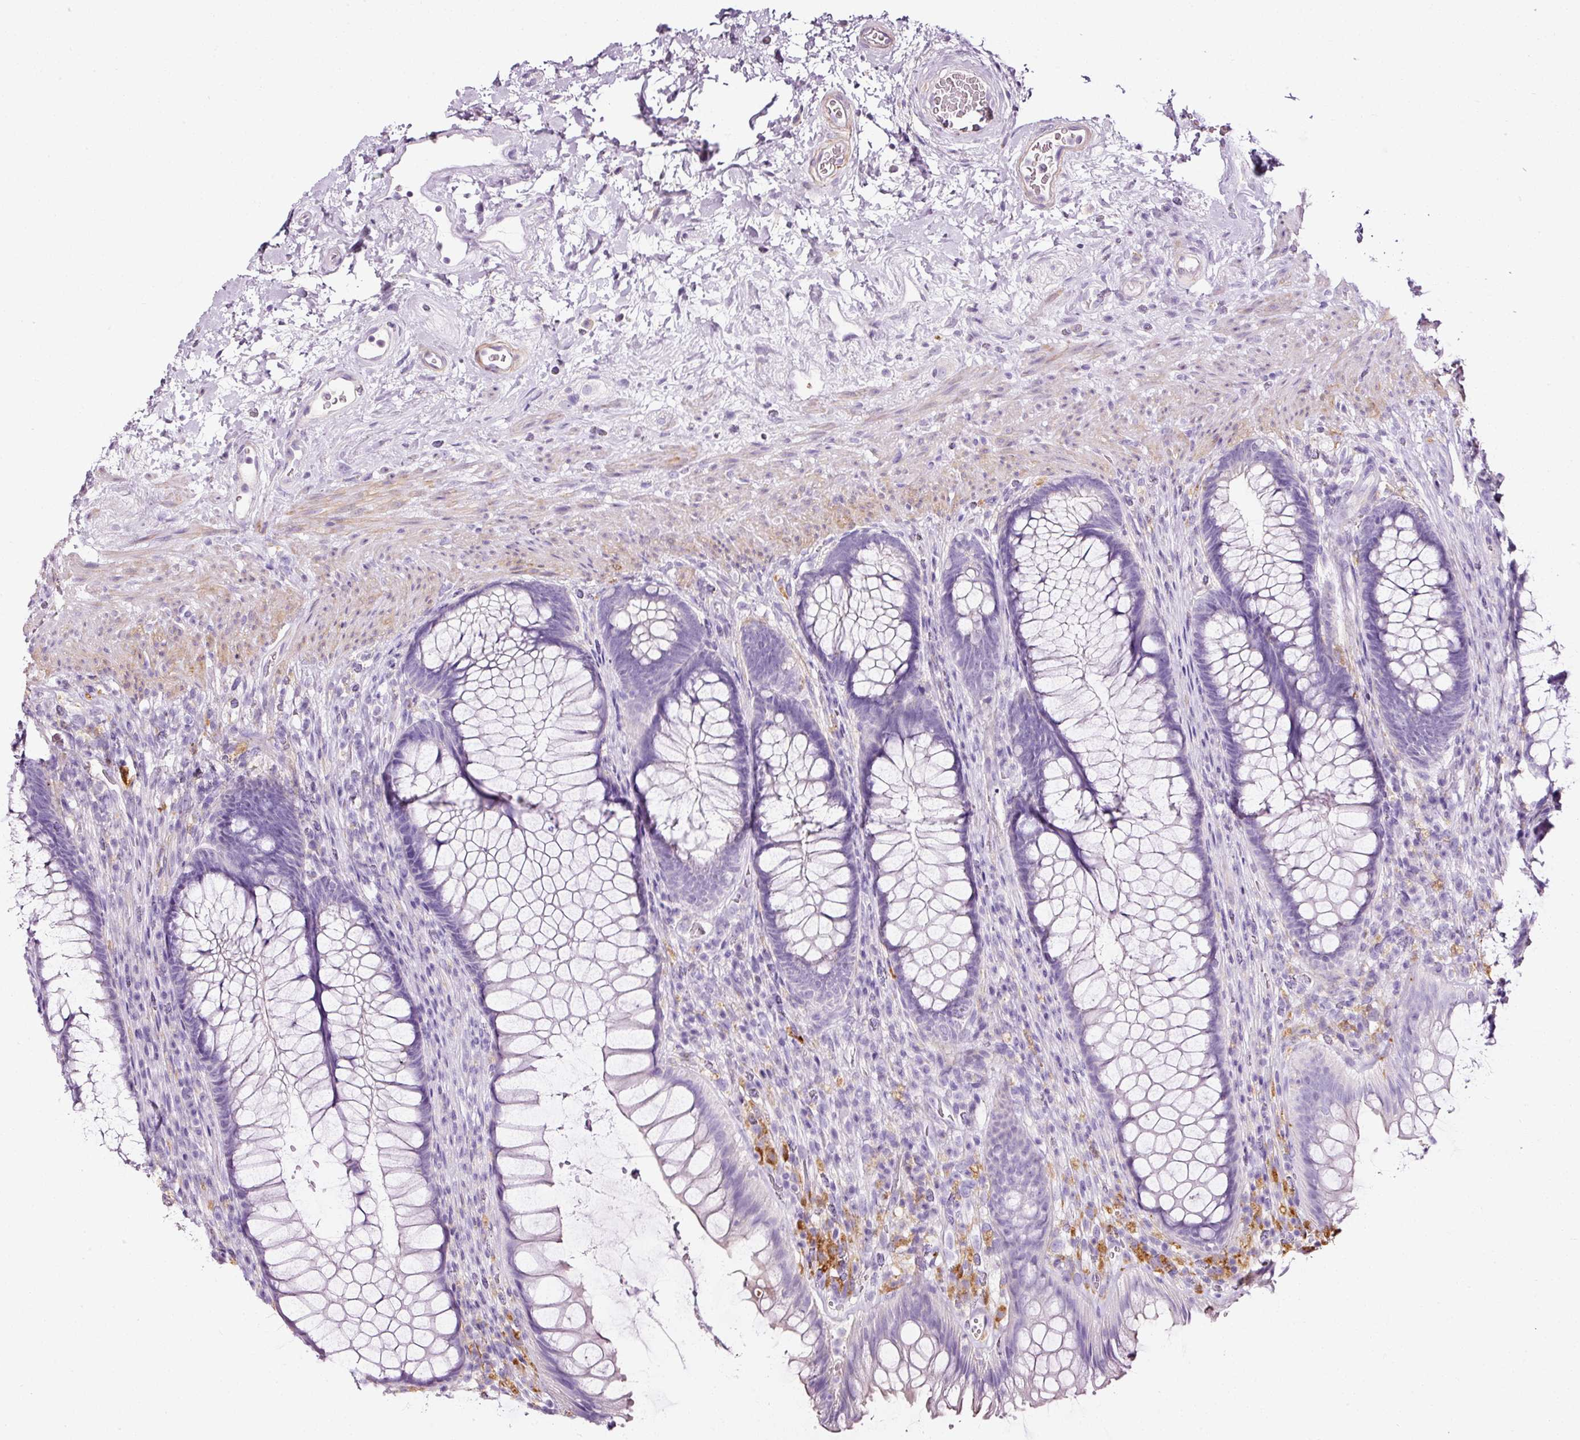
{"staining": {"intensity": "negative", "quantity": "none", "location": "none"}, "tissue": "rectum", "cell_type": "Glandular cells", "image_type": "normal", "snomed": [{"axis": "morphology", "description": "Normal tissue, NOS"}, {"axis": "topography", "description": "Rectum"}], "caption": "Immunohistochemical staining of benign rectum displays no significant positivity in glandular cells. (DAB immunohistochemistry (IHC) with hematoxylin counter stain).", "gene": "CYB561A3", "patient": {"sex": "male", "age": 53}}